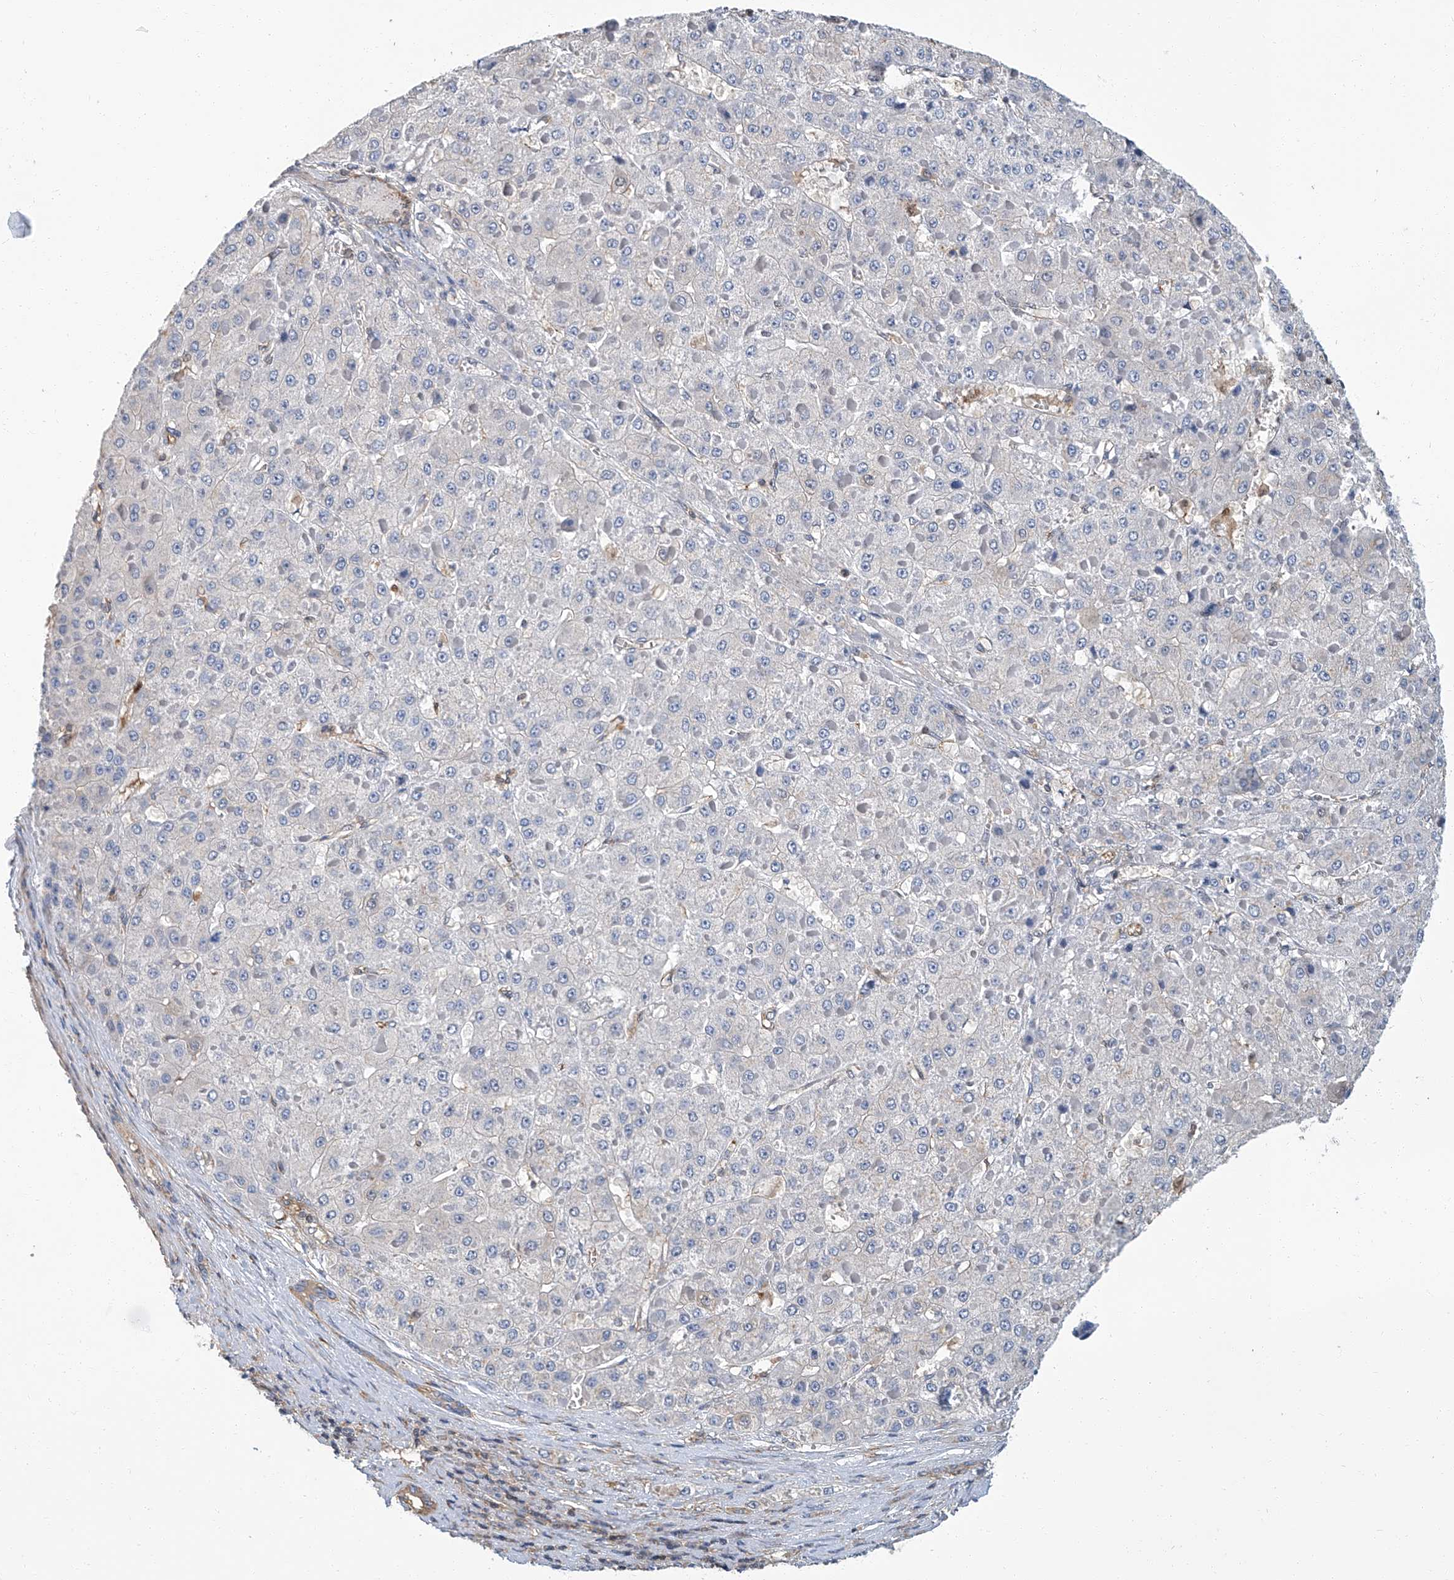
{"staining": {"intensity": "negative", "quantity": "none", "location": "none"}, "tissue": "liver cancer", "cell_type": "Tumor cells", "image_type": "cancer", "snomed": [{"axis": "morphology", "description": "Carcinoma, Hepatocellular, NOS"}, {"axis": "topography", "description": "Liver"}], "caption": "A histopathology image of human liver hepatocellular carcinoma is negative for staining in tumor cells. (Brightfield microscopy of DAB (3,3'-diaminobenzidine) immunohistochemistry at high magnification).", "gene": "PSMB10", "patient": {"sex": "female", "age": 73}}